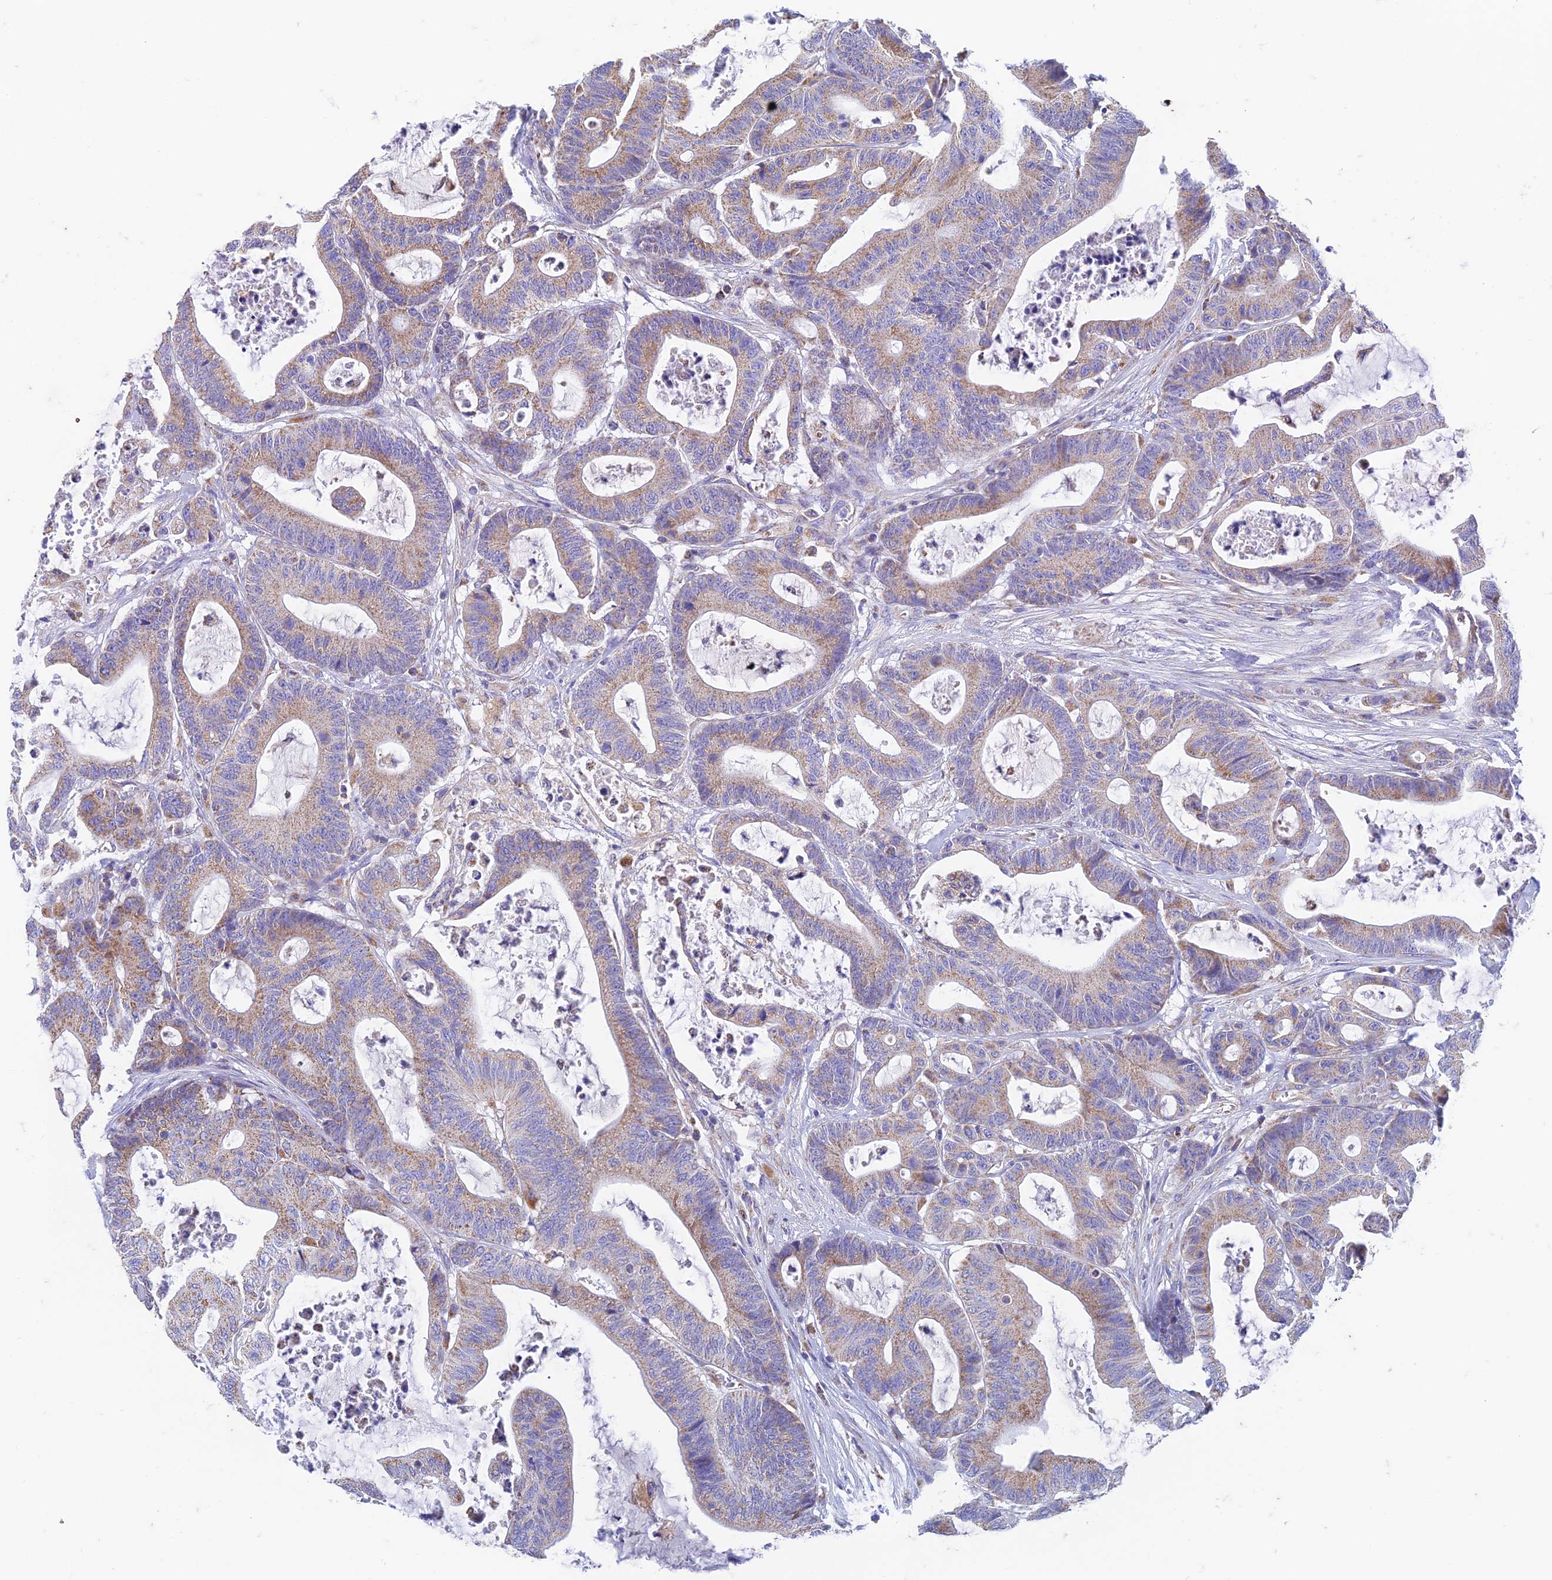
{"staining": {"intensity": "moderate", "quantity": "25%-75%", "location": "cytoplasmic/membranous"}, "tissue": "colorectal cancer", "cell_type": "Tumor cells", "image_type": "cancer", "snomed": [{"axis": "morphology", "description": "Adenocarcinoma, NOS"}, {"axis": "topography", "description": "Colon"}], "caption": "DAB immunohistochemical staining of colorectal cancer (adenocarcinoma) exhibits moderate cytoplasmic/membranous protein staining in about 25%-75% of tumor cells. The protein of interest is shown in brown color, while the nuclei are stained blue.", "gene": "ZNF181", "patient": {"sex": "female", "age": 84}}